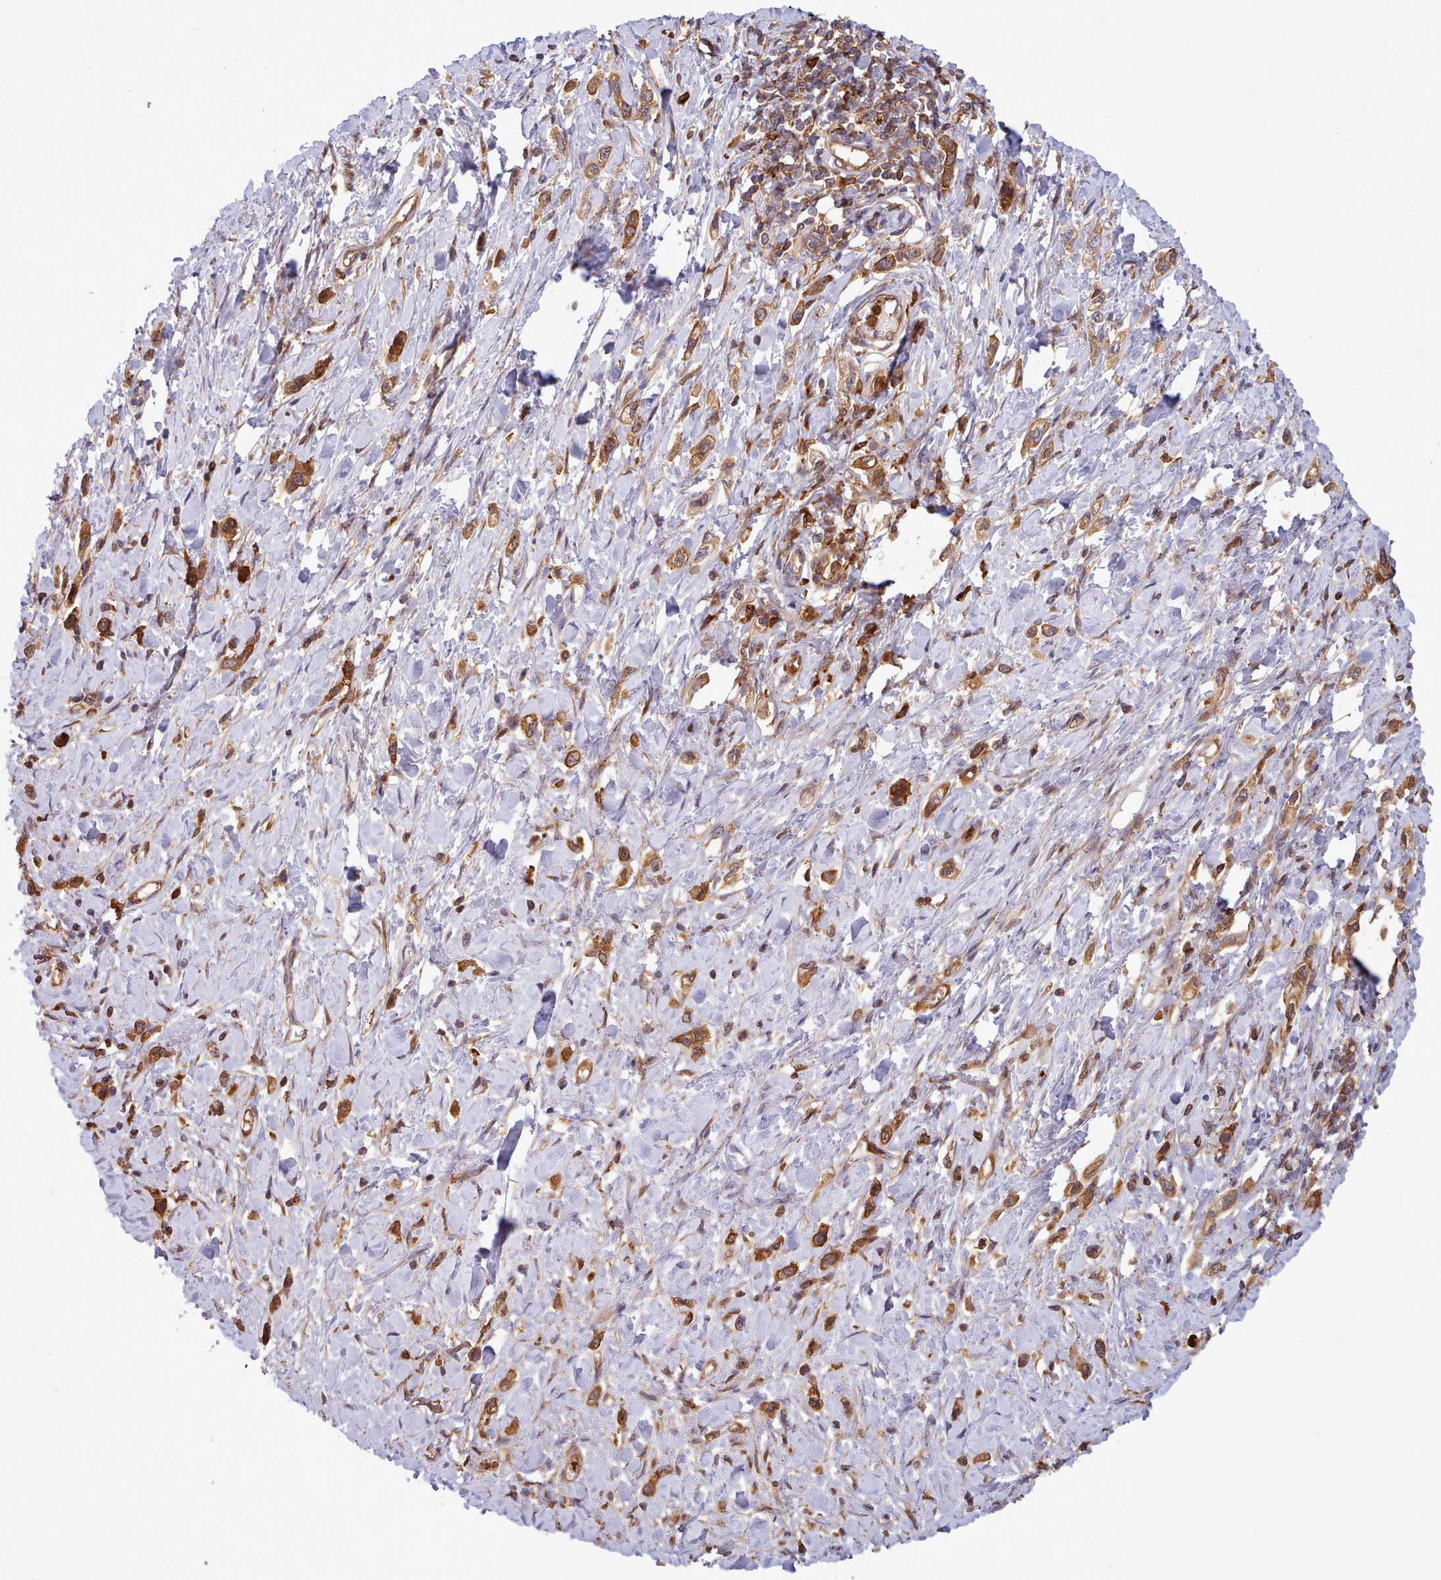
{"staining": {"intensity": "strong", "quantity": ">75%", "location": "cytoplasmic/membranous"}, "tissue": "stomach cancer", "cell_type": "Tumor cells", "image_type": "cancer", "snomed": [{"axis": "morphology", "description": "Adenocarcinoma, NOS"}, {"axis": "topography", "description": "Stomach"}], "caption": "This is an image of immunohistochemistry staining of stomach cancer (adenocarcinoma), which shows strong staining in the cytoplasmic/membranous of tumor cells.", "gene": "SLC4A9", "patient": {"sex": "female", "age": 65}}